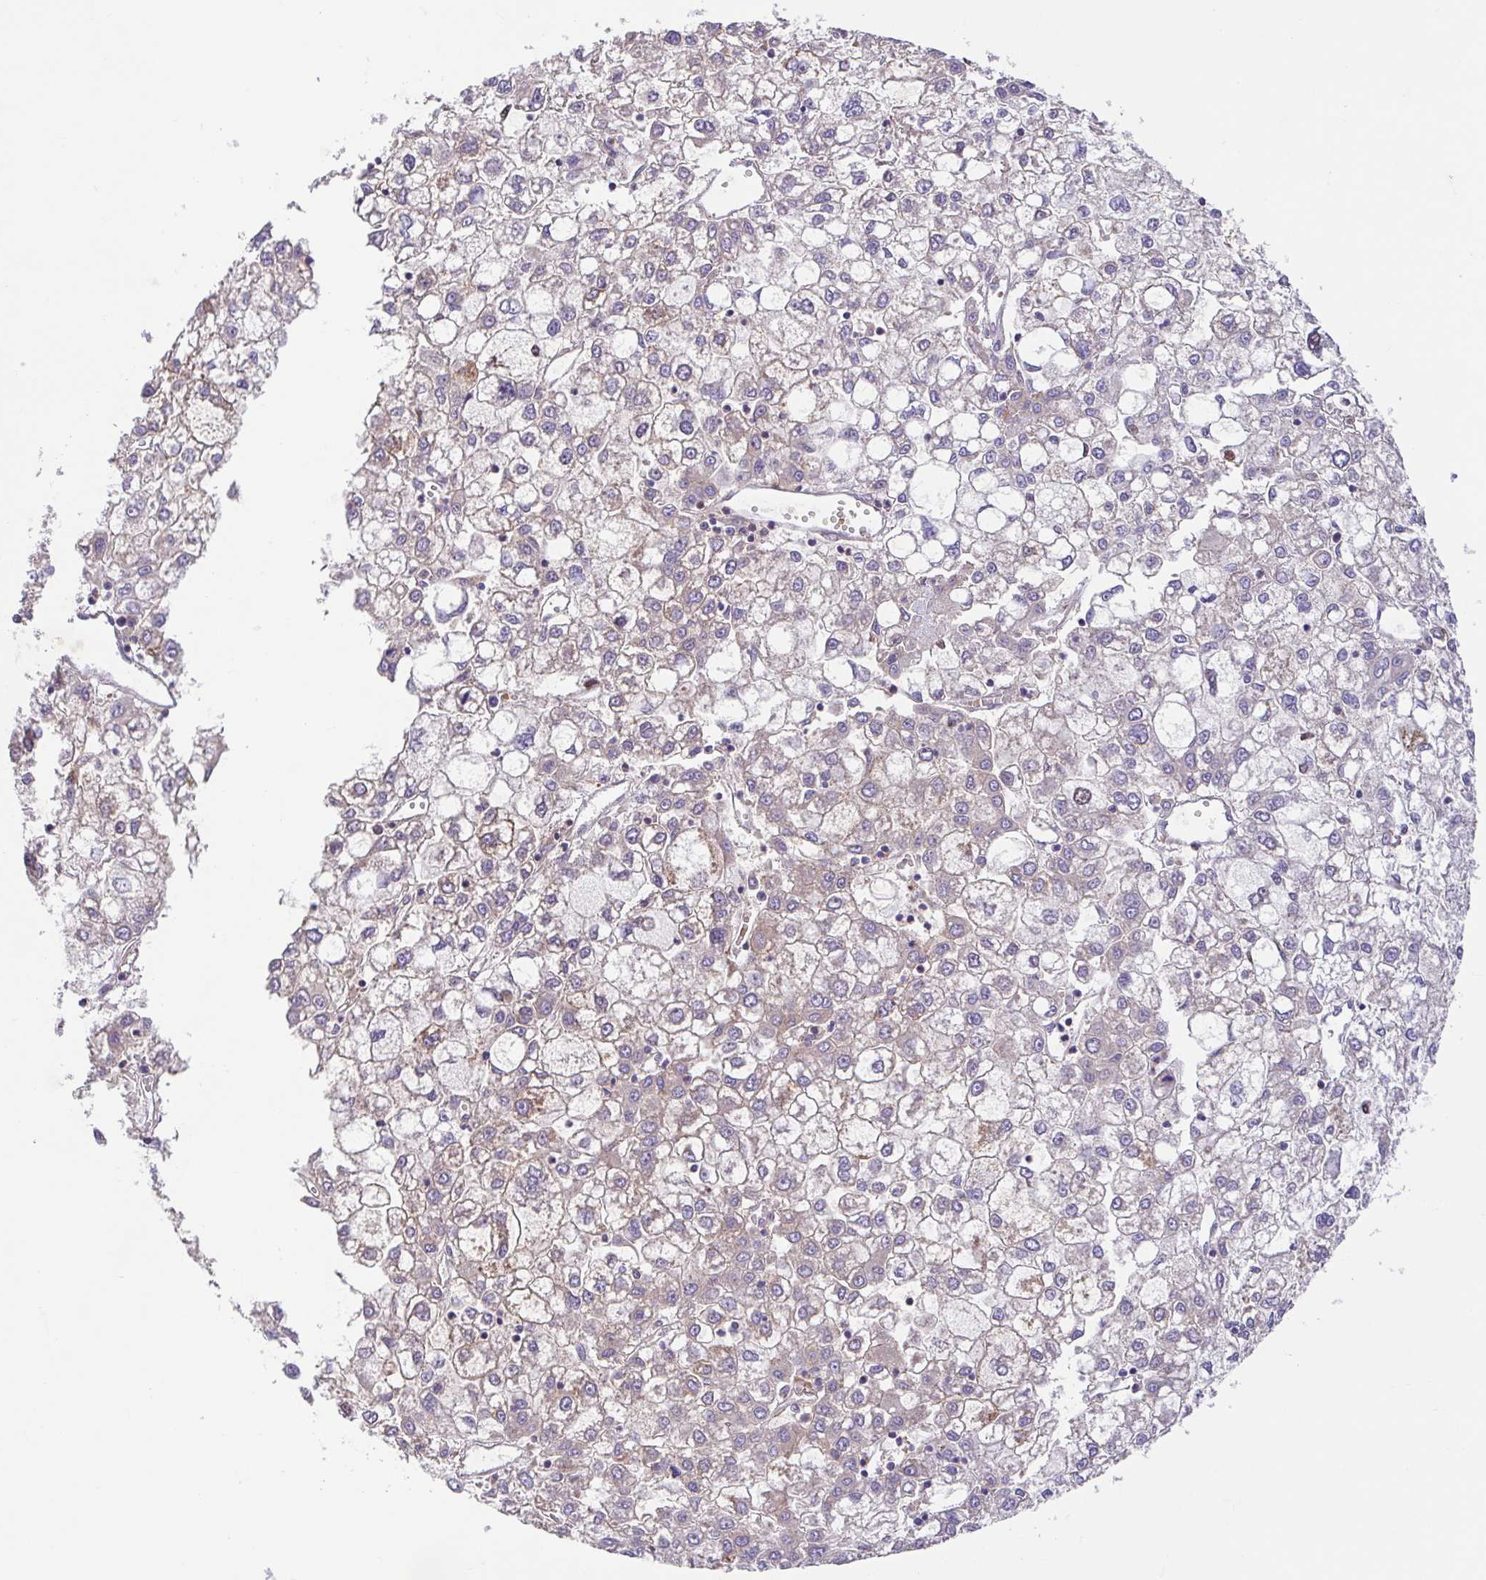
{"staining": {"intensity": "negative", "quantity": "none", "location": "none"}, "tissue": "liver cancer", "cell_type": "Tumor cells", "image_type": "cancer", "snomed": [{"axis": "morphology", "description": "Carcinoma, Hepatocellular, NOS"}, {"axis": "topography", "description": "Liver"}], "caption": "The IHC histopathology image has no significant positivity in tumor cells of liver cancer (hepatocellular carcinoma) tissue.", "gene": "IDE", "patient": {"sex": "male", "age": 40}}